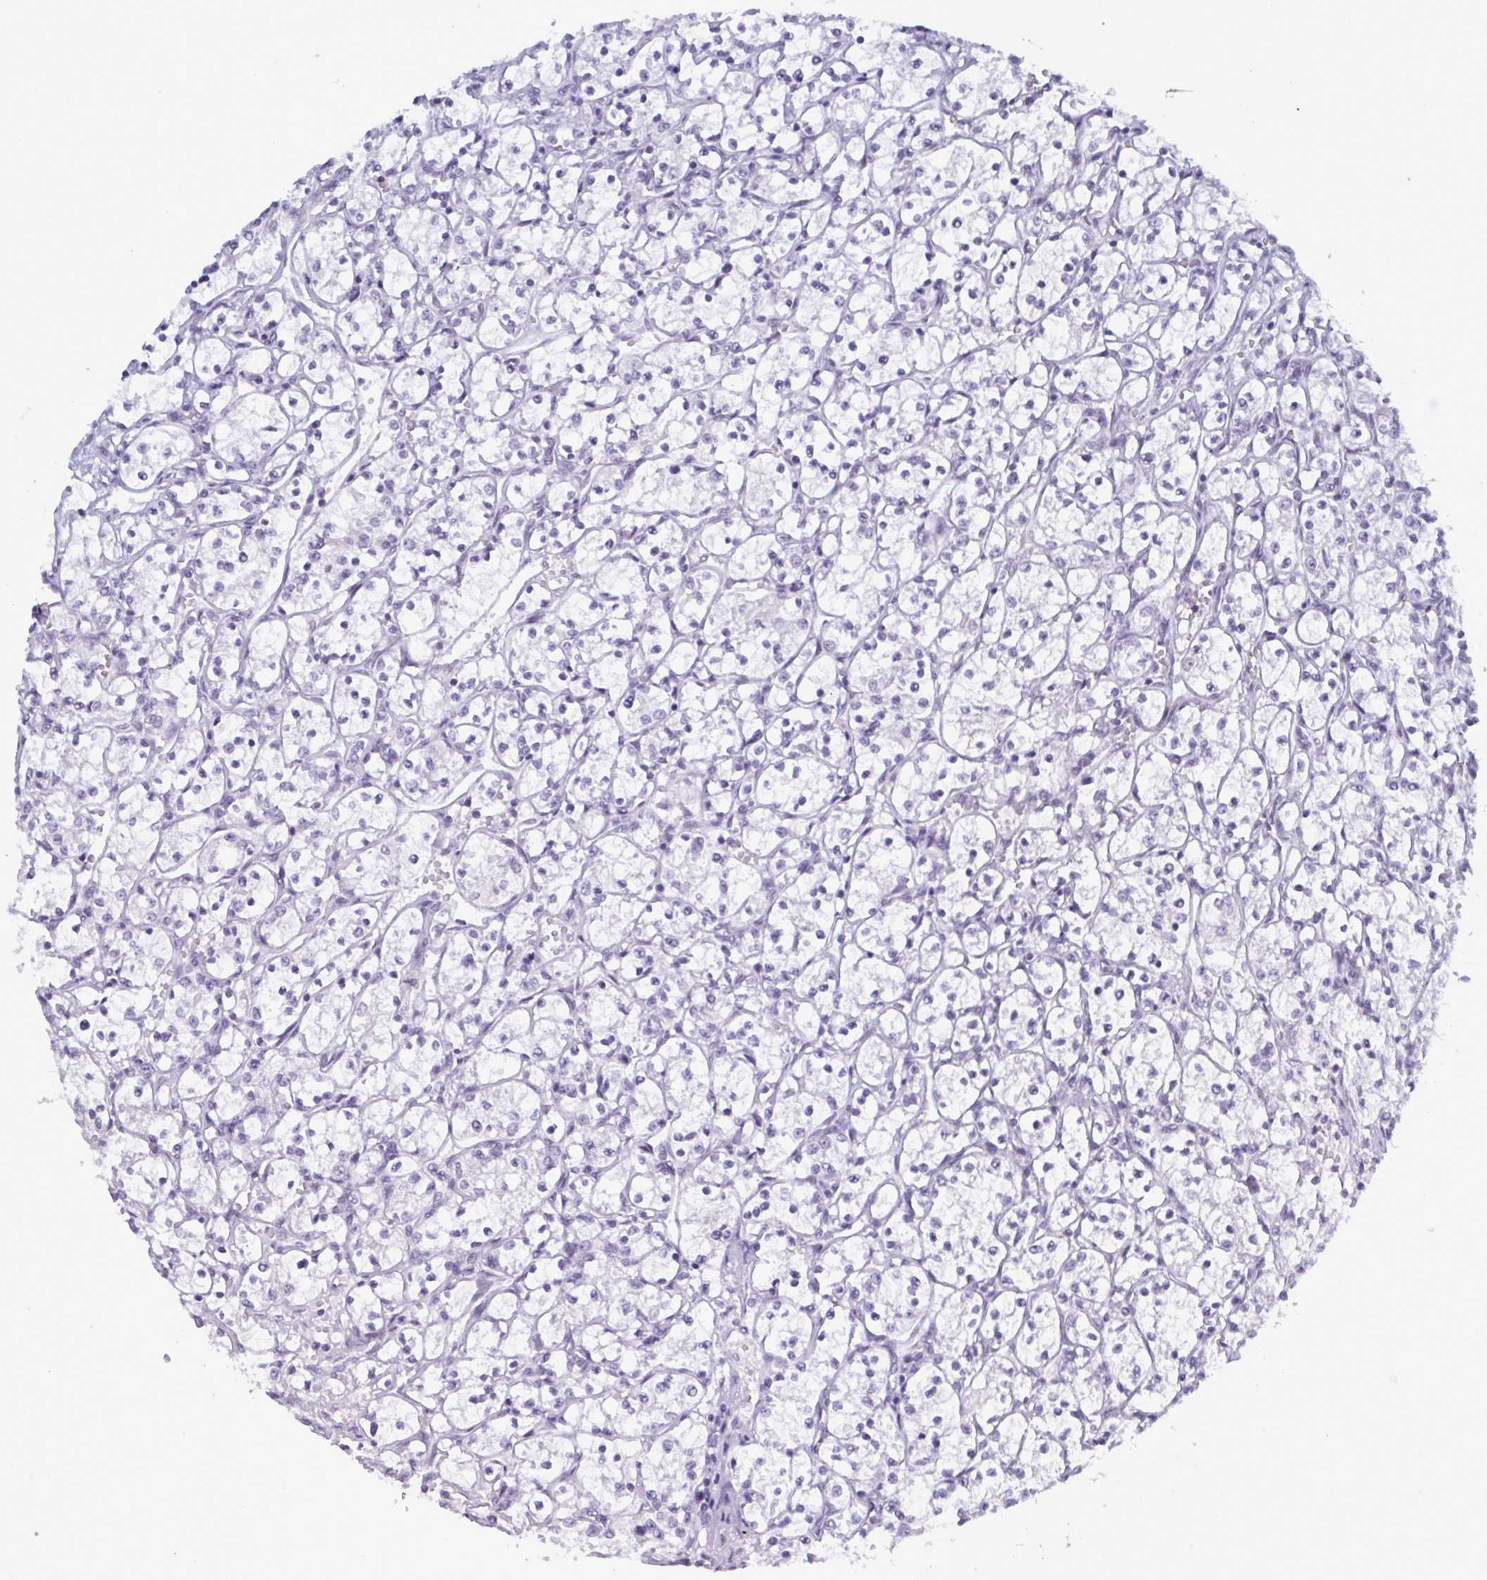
{"staining": {"intensity": "negative", "quantity": "none", "location": "none"}, "tissue": "renal cancer", "cell_type": "Tumor cells", "image_type": "cancer", "snomed": [{"axis": "morphology", "description": "Adenocarcinoma, NOS"}, {"axis": "topography", "description": "Kidney"}], "caption": "Renal cancer was stained to show a protein in brown. There is no significant staining in tumor cells.", "gene": "PPP1R10", "patient": {"sex": "female", "age": 69}}